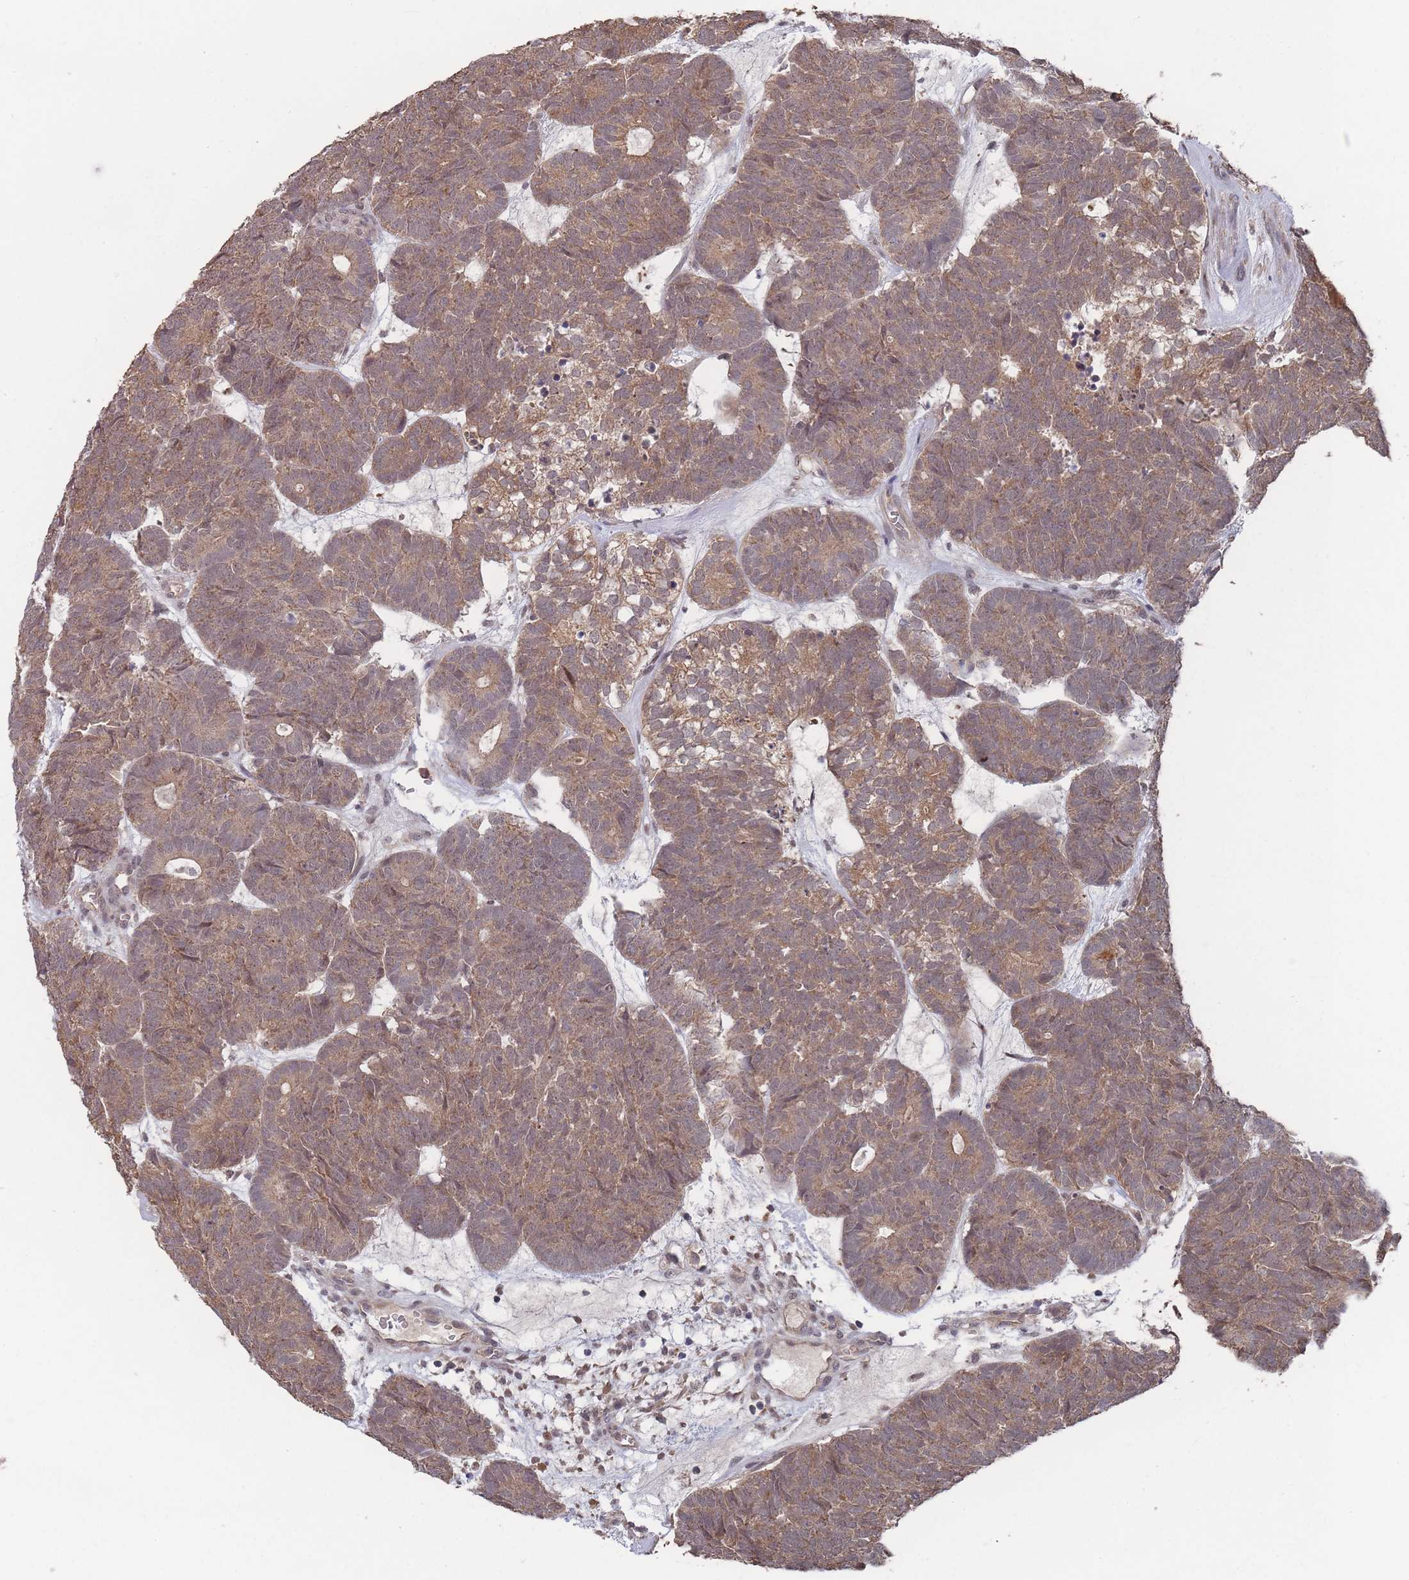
{"staining": {"intensity": "moderate", "quantity": ">75%", "location": "cytoplasmic/membranous"}, "tissue": "head and neck cancer", "cell_type": "Tumor cells", "image_type": "cancer", "snomed": [{"axis": "morphology", "description": "Adenocarcinoma, NOS"}, {"axis": "topography", "description": "Head-Neck"}], "caption": "DAB (3,3'-diaminobenzidine) immunohistochemical staining of human head and neck cancer (adenocarcinoma) shows moderate cytoplasmic/membranous protein expression in approximately >75% of tumor cells.", "gene": "SF3B1", "patient": {"sex": "female", "age": 81}}